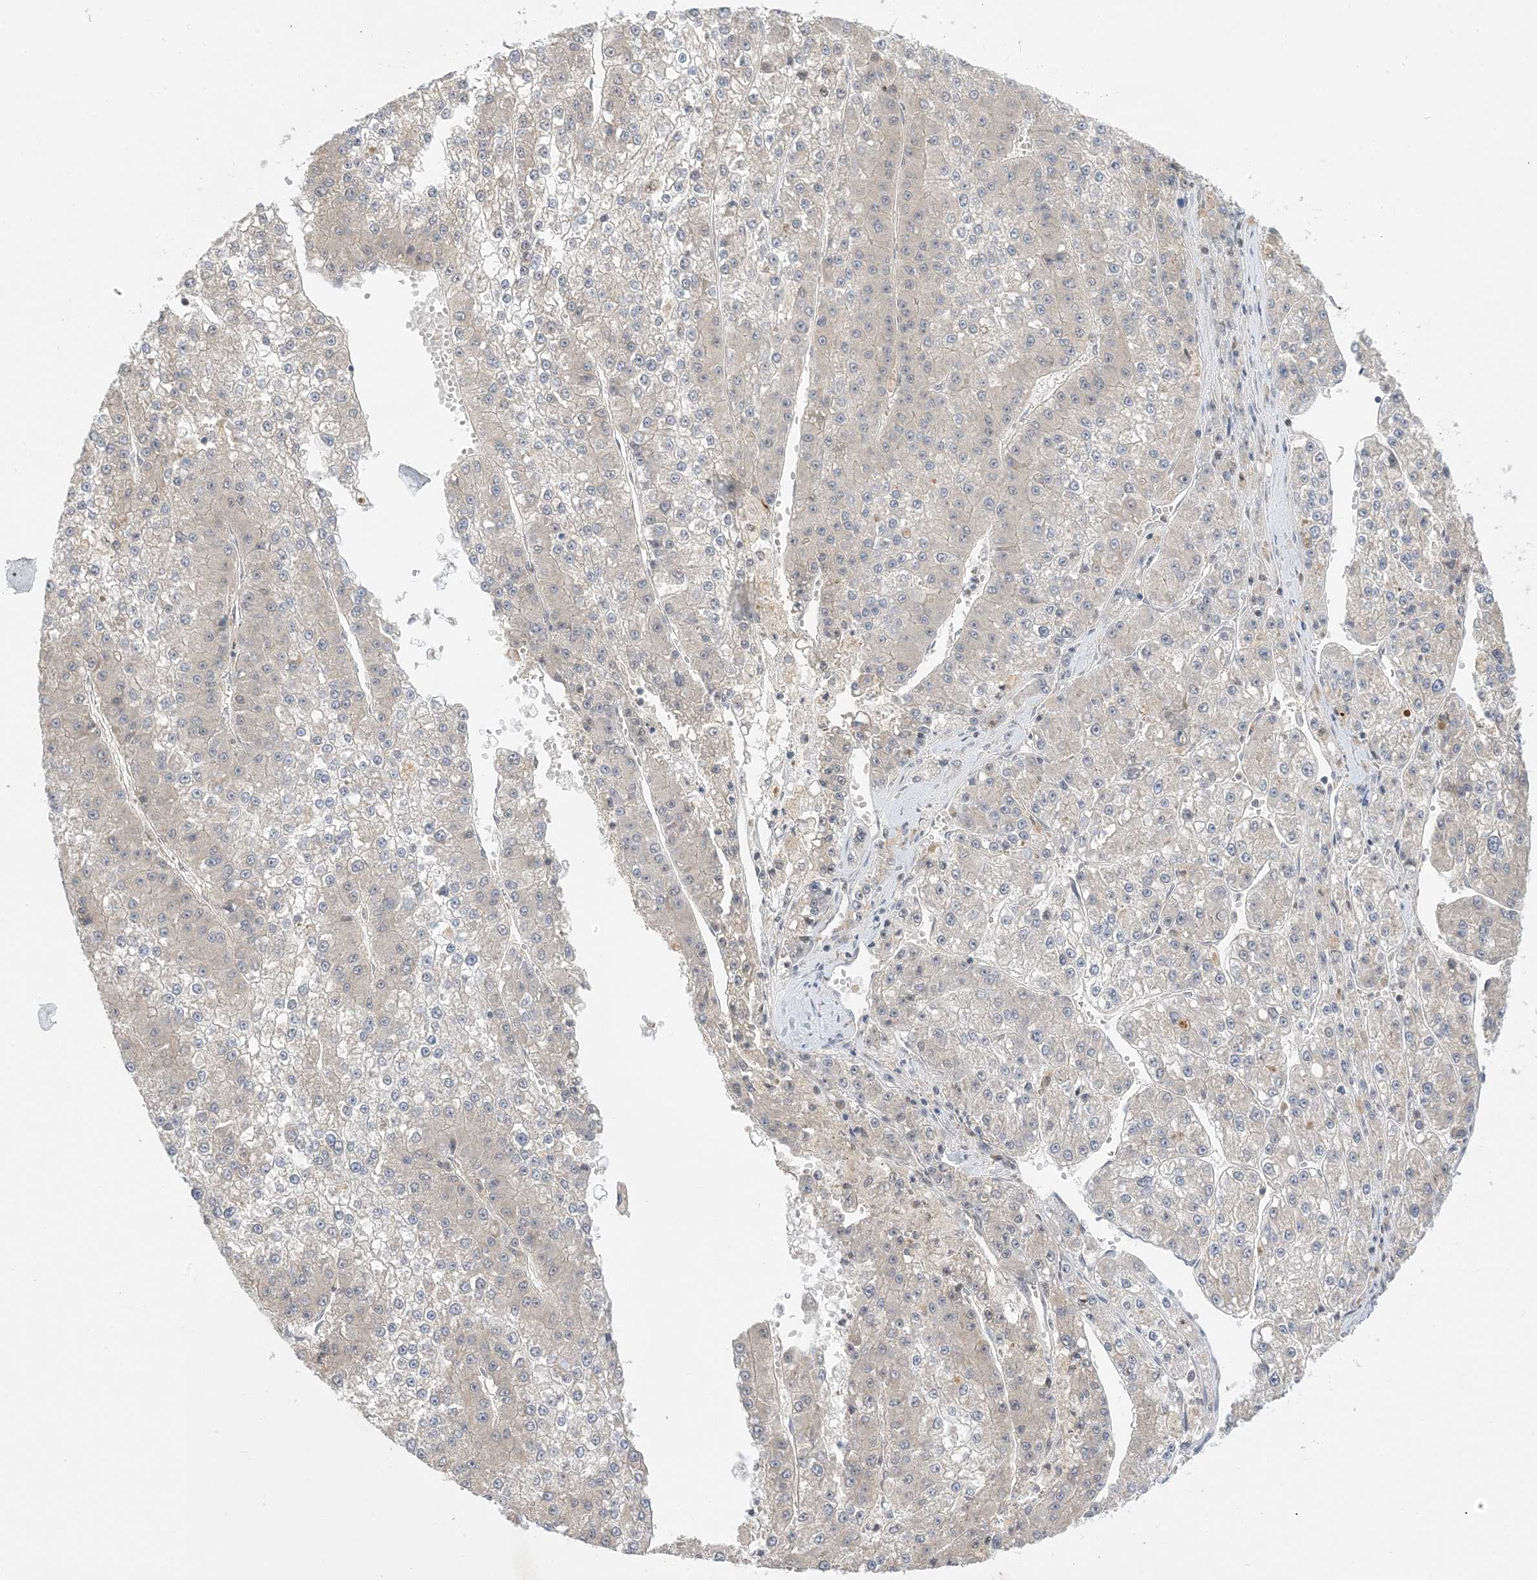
{"staining": {"intensity": "negative", "quantity": "none", "location": "none"}, "tissue": "liver cancer", "cell_type": "Tumor cells", "image_type": "cancer", "snomed": [{"axis": "morphology", "description": "Carcinoma, Hepatocellular, NOS"}, {"axis": "topography", "description": "Liver"}], "caption": "This is an immunohistochemistry image of liver cancer (hepatocellular carcinoma). There is no expression in tumor cells.", "gene": "WDR26", "patient": {"sex": "female", "age": 73}}